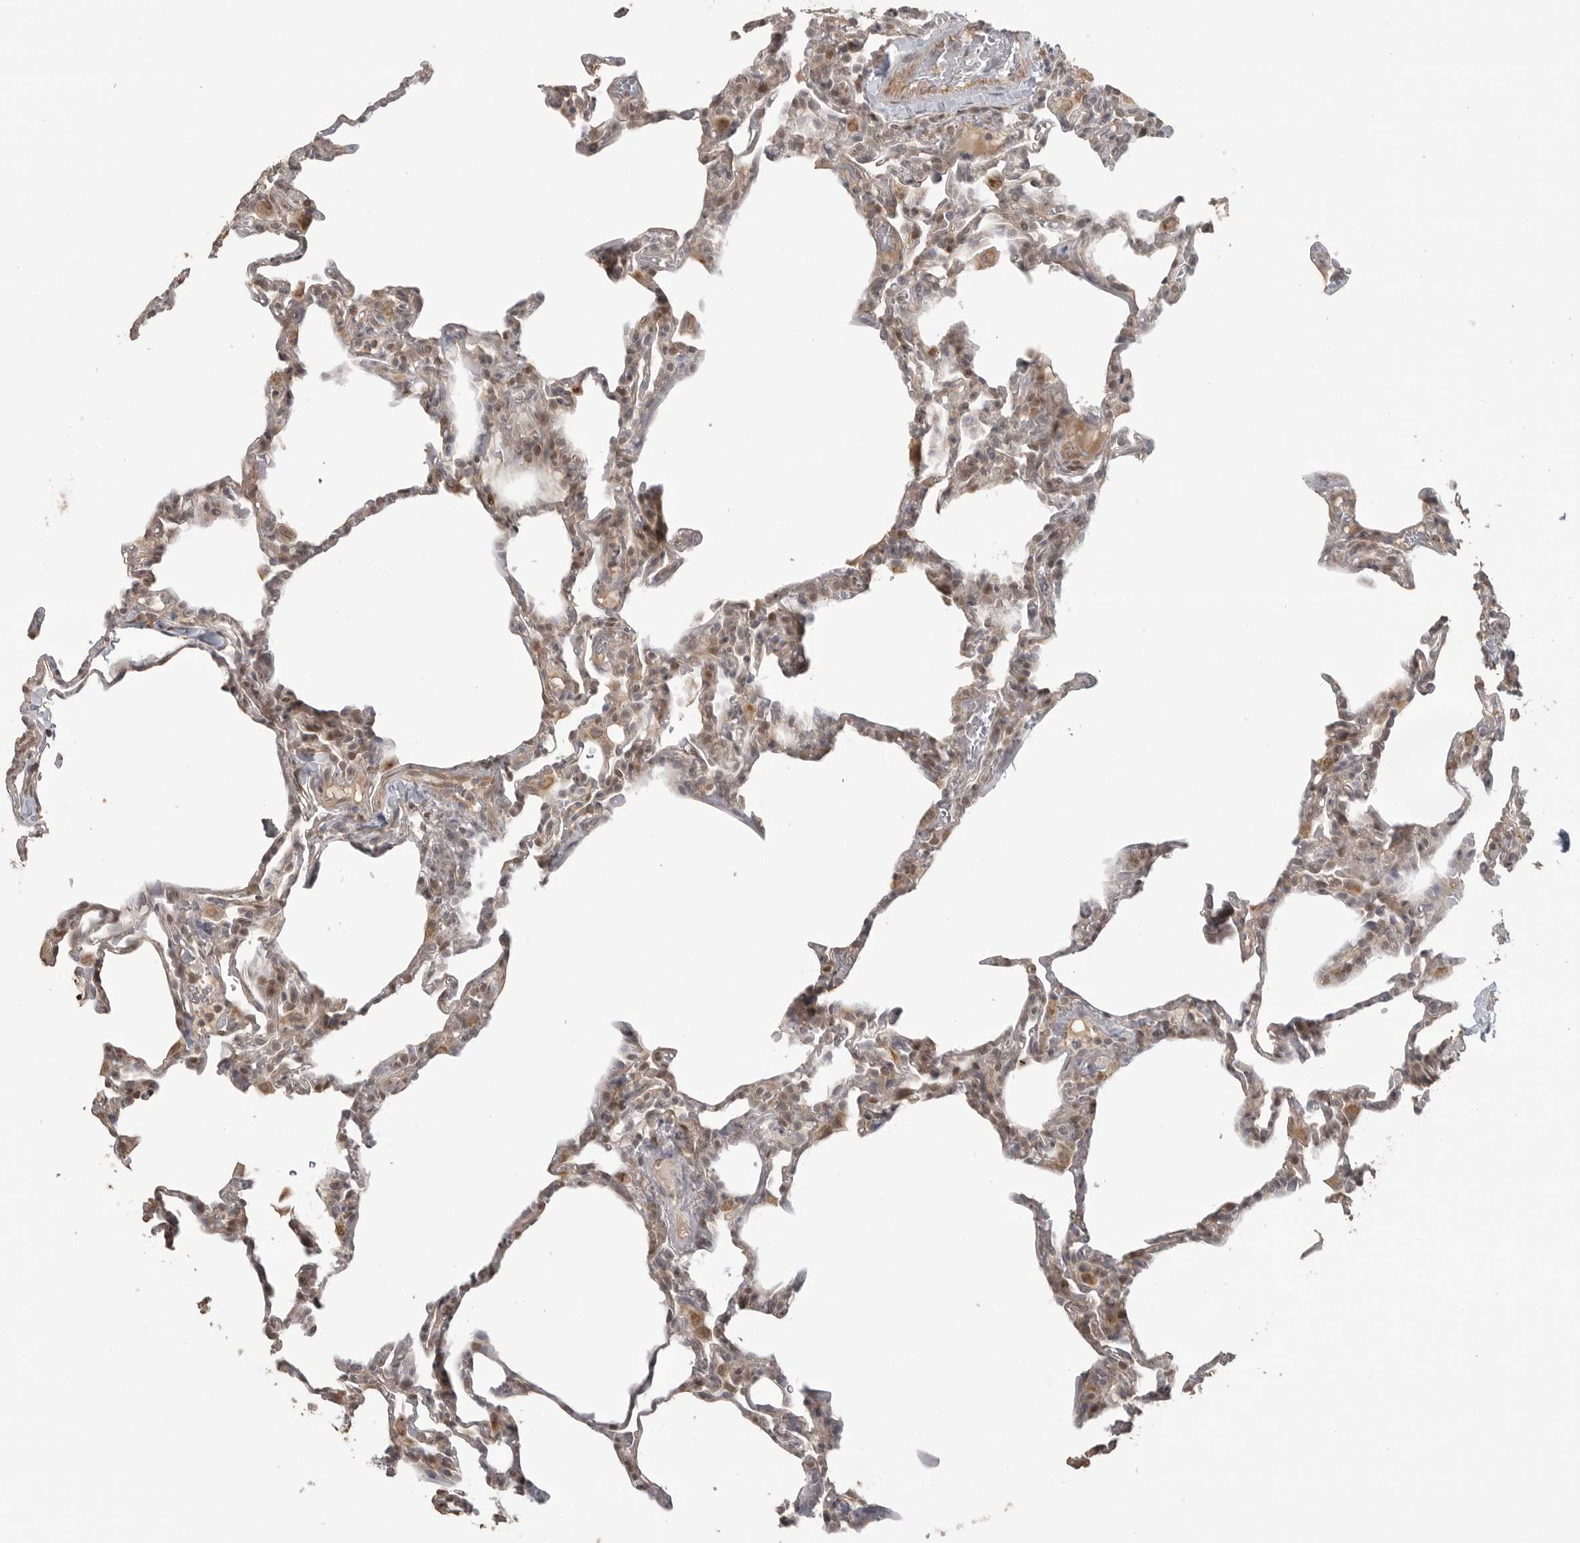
{"staining": {"intensity": "weak", "quantity": "25%-75%", "location": "cytoplasmic/membranous,nuclear"}, "tissue": "lung", "cell_type": "Alveolar cells", "image_type": "normal", "snomed": [{"axis": "morphology", "description": "Normal tissue, NOS"}, {"axis": "topography", "description": "Lung"}], "caption": "Immunohistochemistry (IHC) of normal lung exhibits low levels of weak cytoplasmic/membranous,nuclear expression in approximately 25%-75% of alveolar cells.", "gene": "SMG8", "patient": {"sex": "male", "age": 20}}